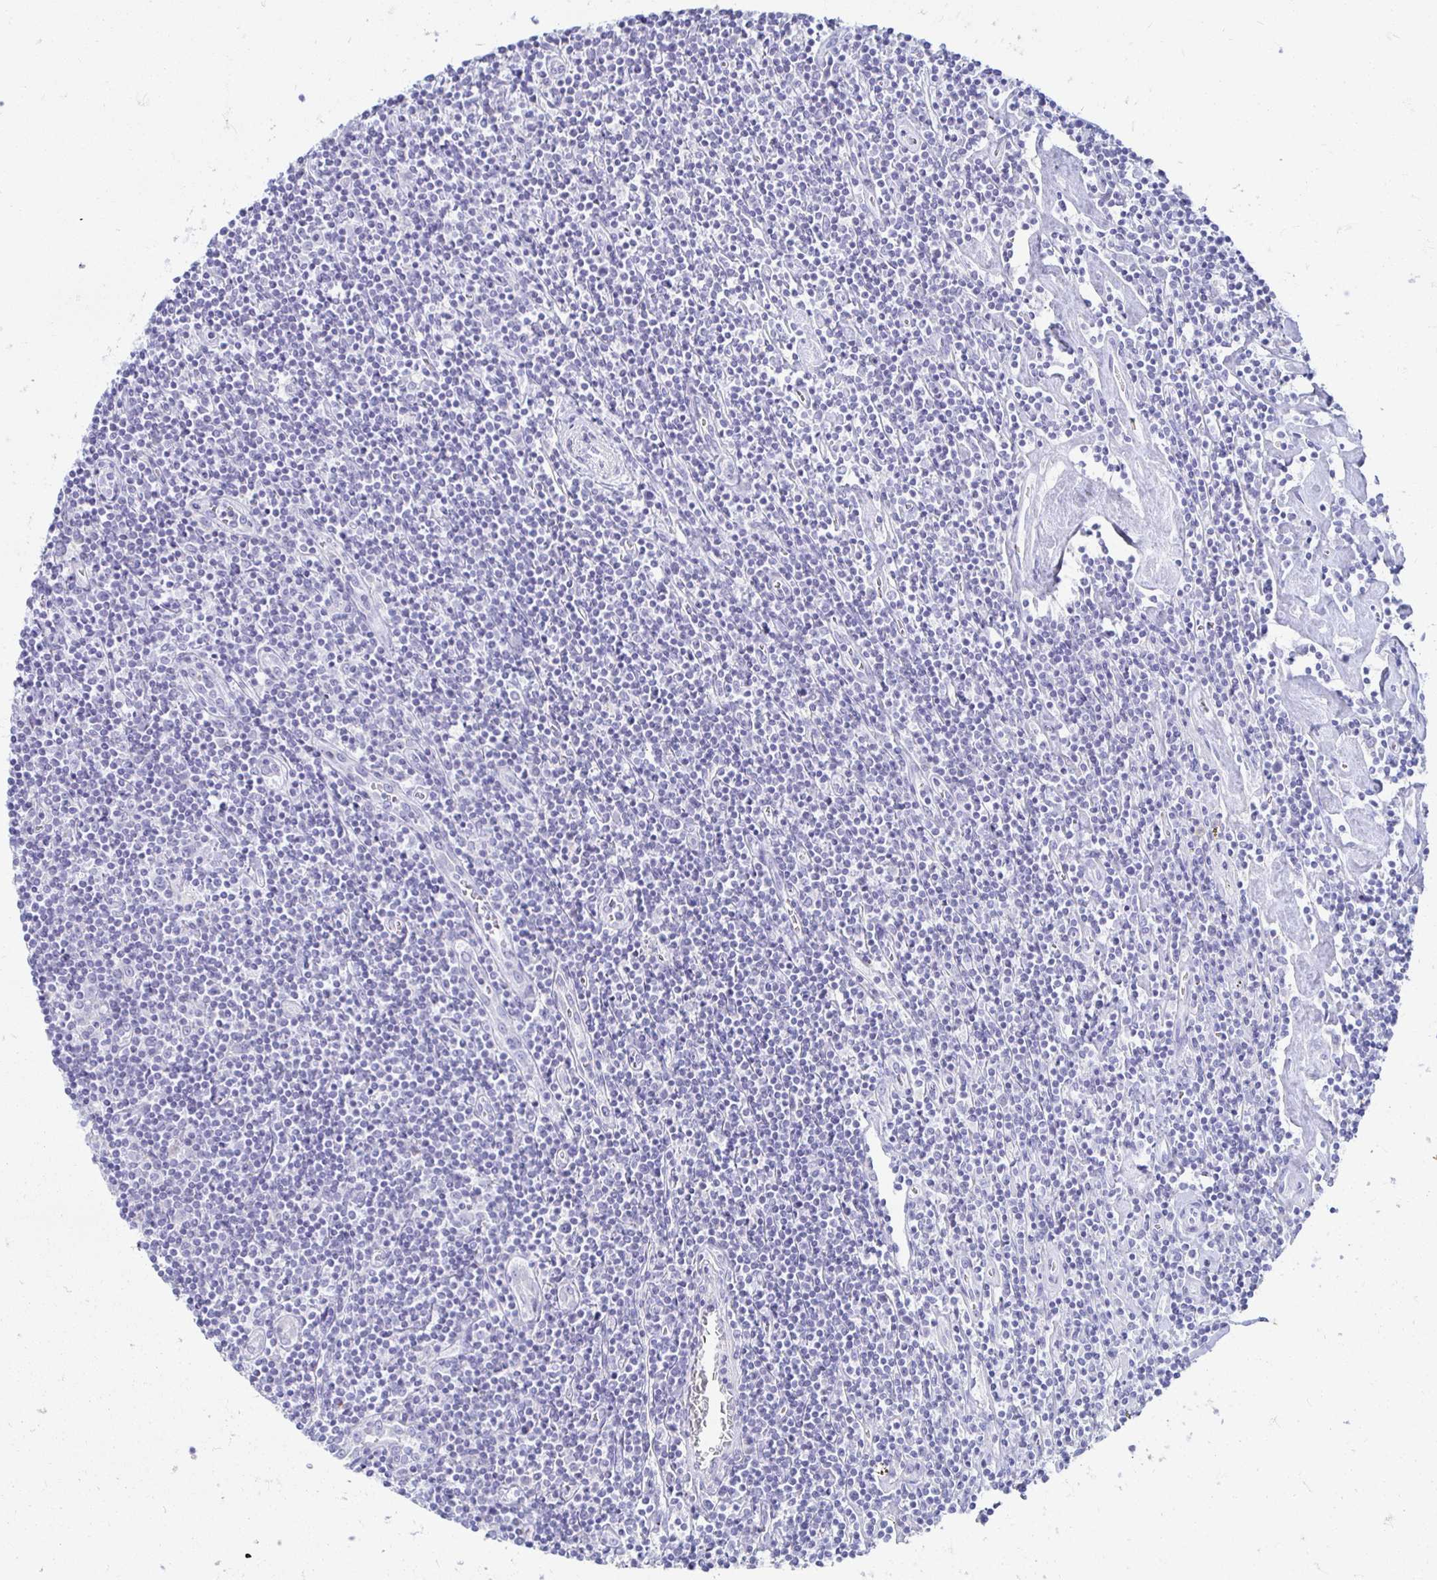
{"staining": {"intensity": "negative", "quantity": "none", "location": "none"}, "tissue": "lymphoma", "cell_type": "Tumor cells", "image_type": "cancer", "snomed": [{"axis": "morphology", "description": "Hodgkin's disease, NOS"}, {"axis": "topography", "description": "Lymph node"}], "caption": "This is a image of immunohistochemistry (IHC) staining of lymphoma, which shows no positivity in tumor cells.", "gene": "PEG10", "patient": {"sex": "male", "age": 40}}